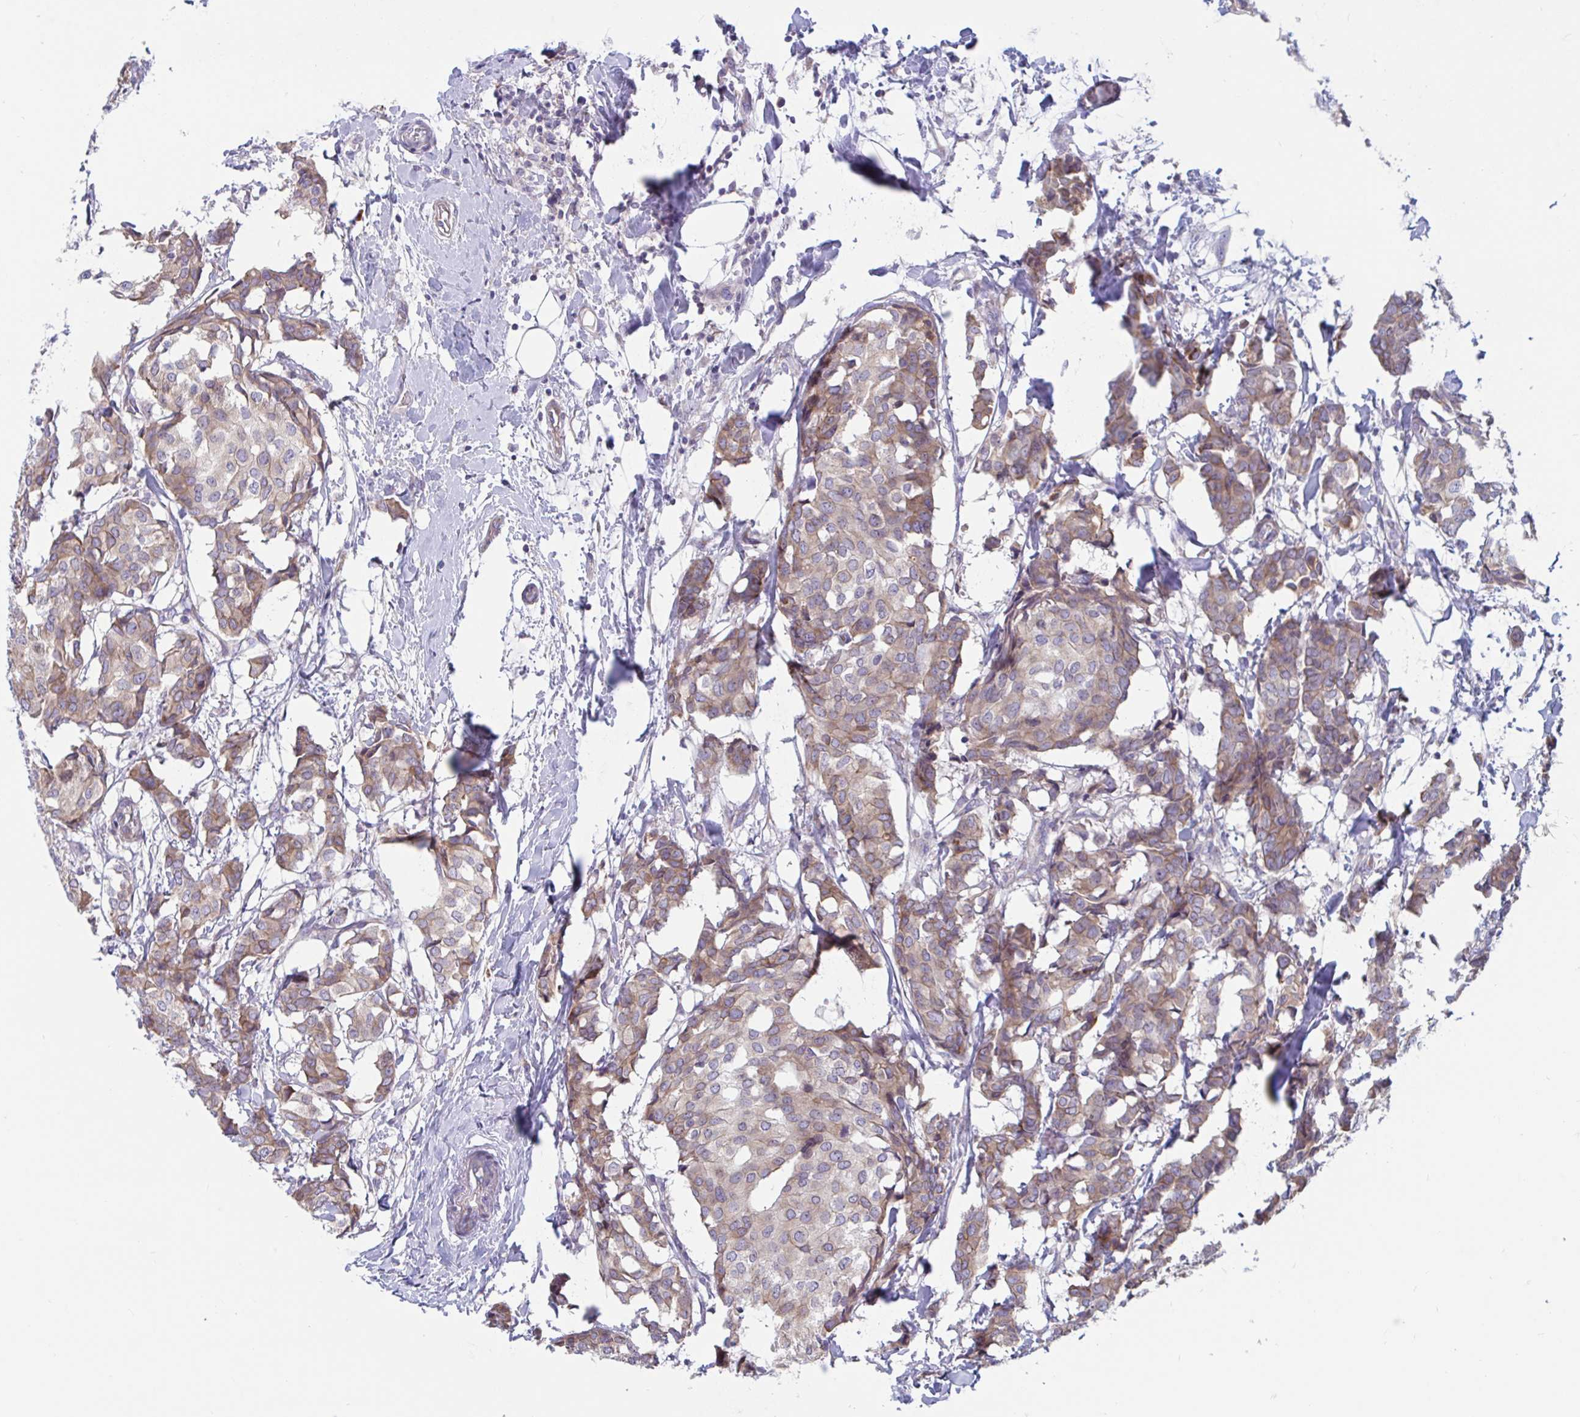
{"staining": {"intensity": "moderate", "quantity": "25%-75%", "location": "cytoplasmic/membranous"}, "tissue": "breast cancer", "cell_type": "Tumor cells", "image_type": "cancer", "snomed": [{"axis": "morphology", "description": "Duct carcinoma"}, {"axis": "topography", "description": "Breast"}], "caption": "Immunohistochemistry (IHC) photomicrograph of neoplastic tissue: human breast cancer stained using IHC demonstrates medium levels of moderate protein expression localized specifically in the cytoplasmic/membranous of tumor cells, appearing as a cytoplasmic/membranous brown color.", "gene": "WBP1", "patient": {"sex": "female", "age": 75}}